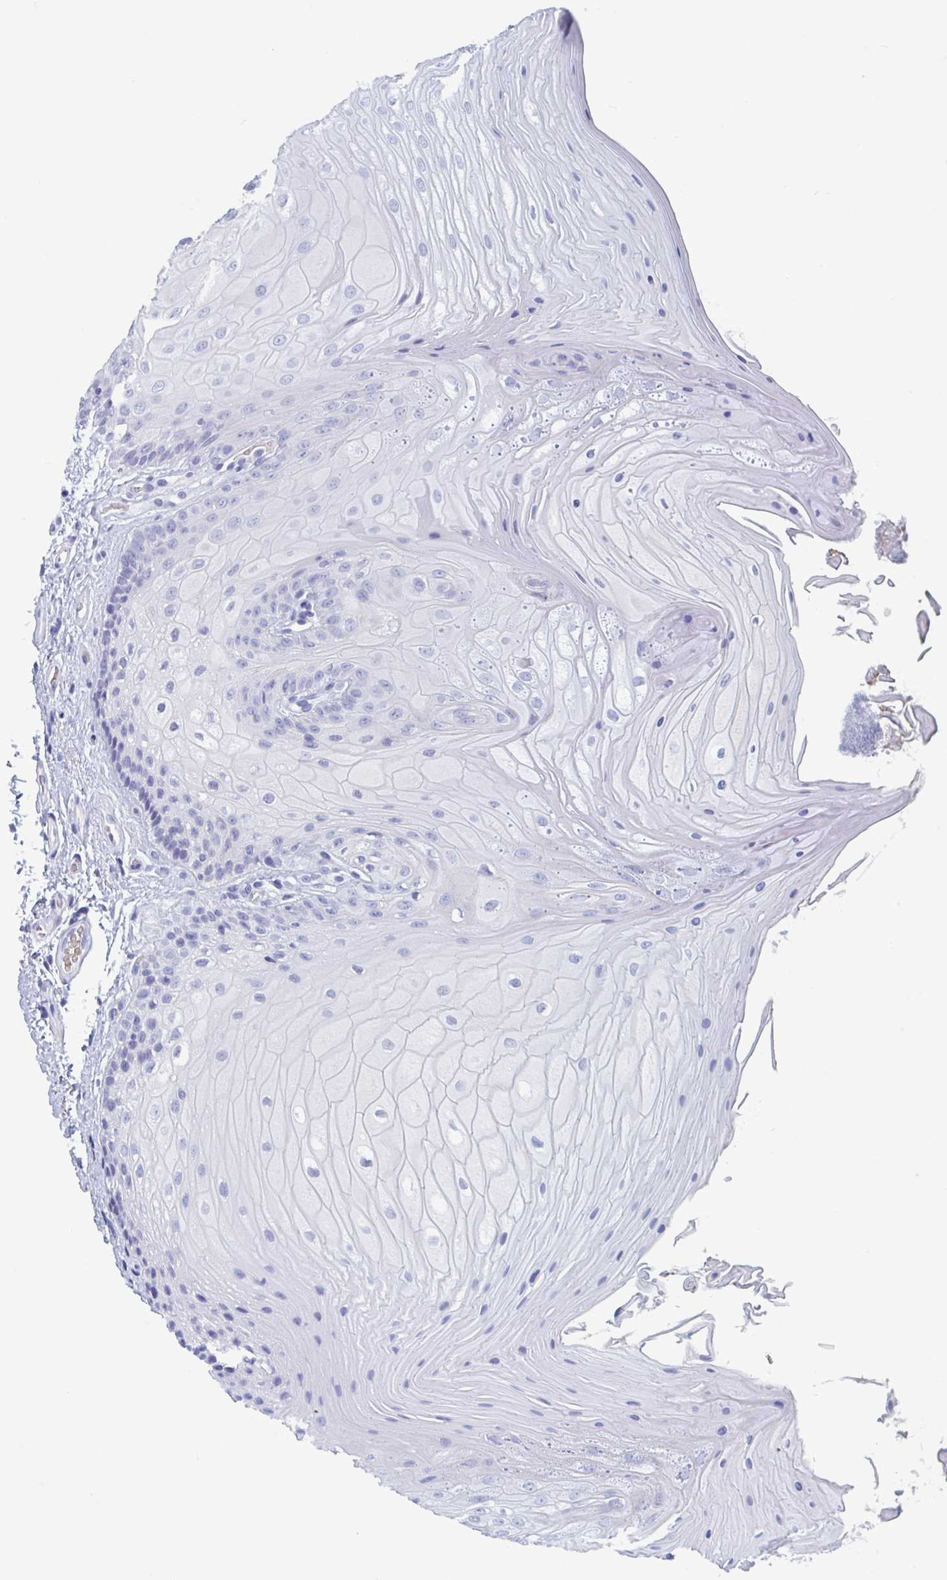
{"staining": {"intensity": "negative", "quantity": "none", "location": "none"}, "tissue": "oral mucosa", "cell_type": "Squamous epithelial cells", "image_type": "normal", "snomed": [{"axis": "morphology", "description": "Normal tissue, NOS"}, {"axis": "topography", "description": "Oral tissue"}, {"axis": "topography", "description": "Tounge, NOS"}, {"axis": "topography", "description": "Head-Neck"}], "caption": "Image shows no protein staining in squamous epithelial cells of benign oral mucosa. (Immunohistochemistry, brightfield microscopy, high magnification).", "gene": "DPEP3", "patient": {"sex": "female", "age": 84}}